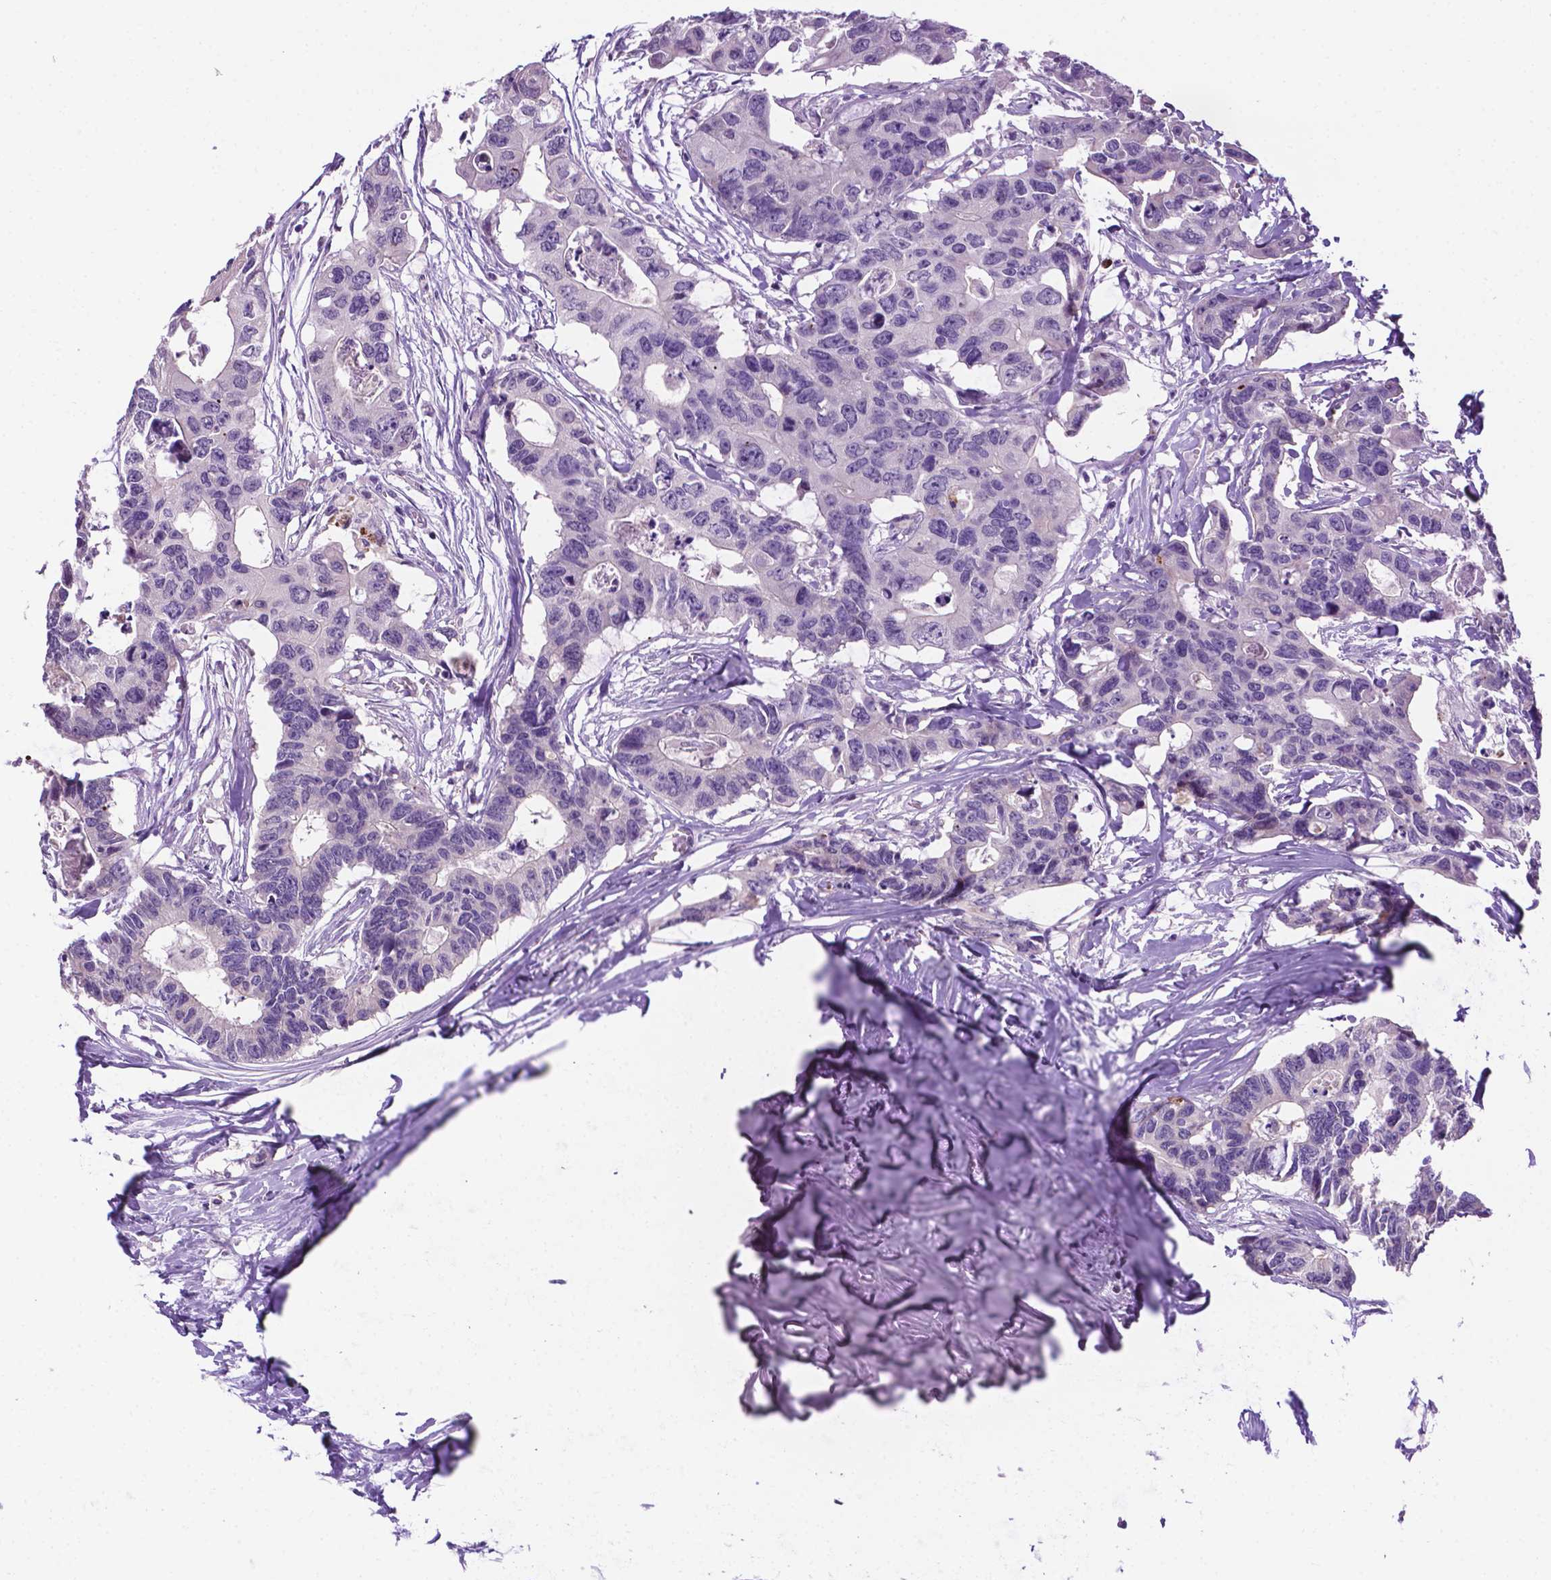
{"staining": {"intensity": "negative", "quantity": "none", "location": "none"}, "tissue": "colorectal cancer", "cell_type": "Tumor cells", "image_type": "cancer", "snomed": [{"axis": "morphology", "description": "Adenocarcinoma, NOS"}, {"axis": "topography", "description": "Rectum"}], "caption": "Immunohistochemical staining of human colorectal cancer reveals no significant expression in tumor cells.", "gene": "MMP27", "patient": {"sex": "male", "age": 57}}